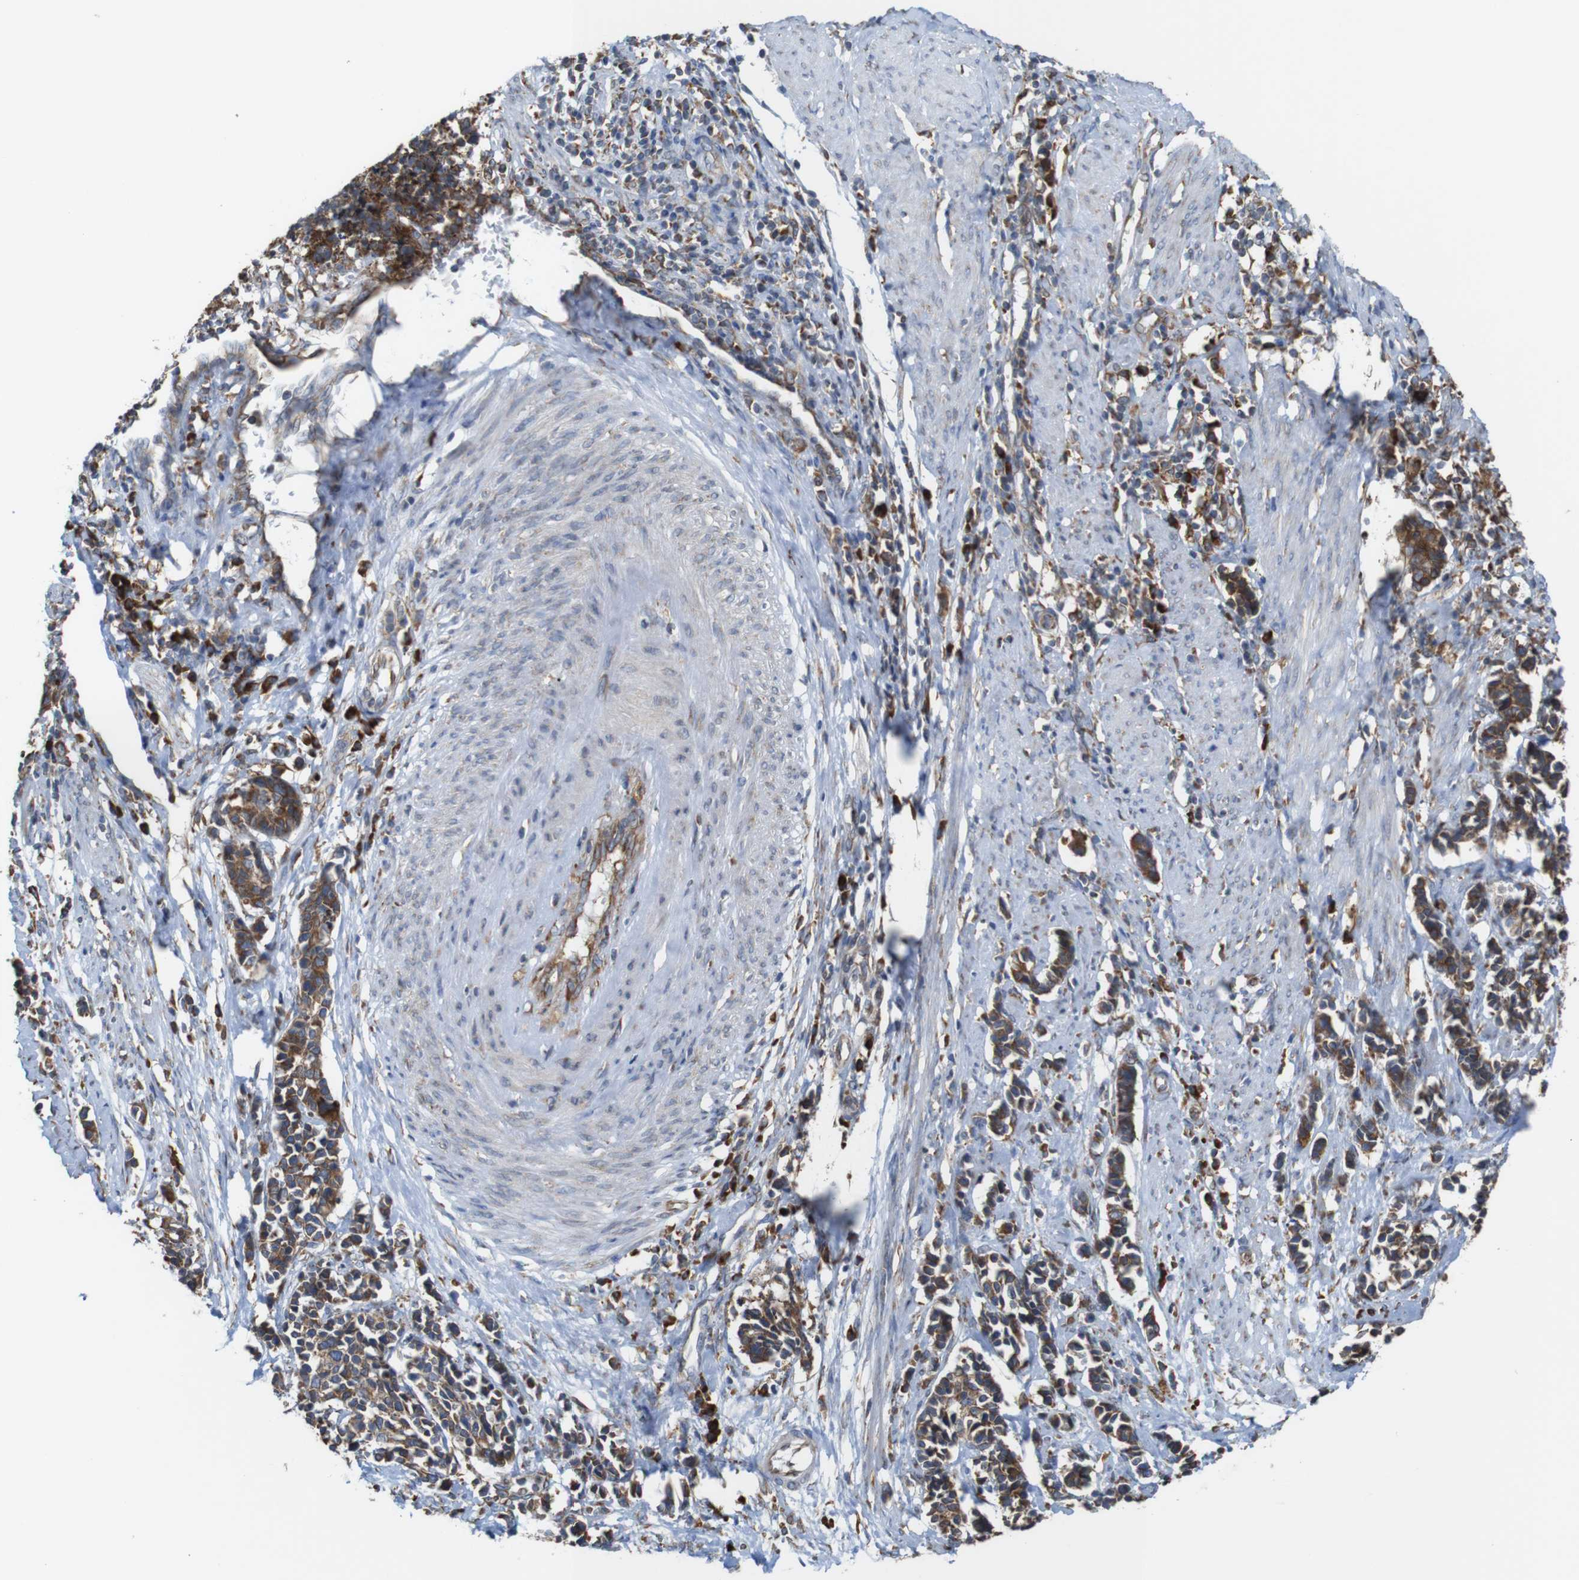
{"staining": {"intensity": "moderate", "quantity": ">75%", "location": "cytoplasmic/membranous"}, "tissue": "cervical cancer", "cell_type": "Tumor cells", "image_type": "cancer", "snomed": [{"axis": "morphology", "description": "Normal tissue, NOS"}, {"axis": "morphology", "description": "Squamous cell carcinoma, NOS"}, {"axis": "topography", "description": "Cervix"}], "caption": "This image shows cervical cancer stained with immunohistochemistry (IHC) to label a protein in brown. The cytoplasmic/membranous of tumor cells show moderate positivity for the protein. Nuclei are counter-stained blue.", "gene": "UGGT1", "patient": {"sex": "female", "age": 35}}